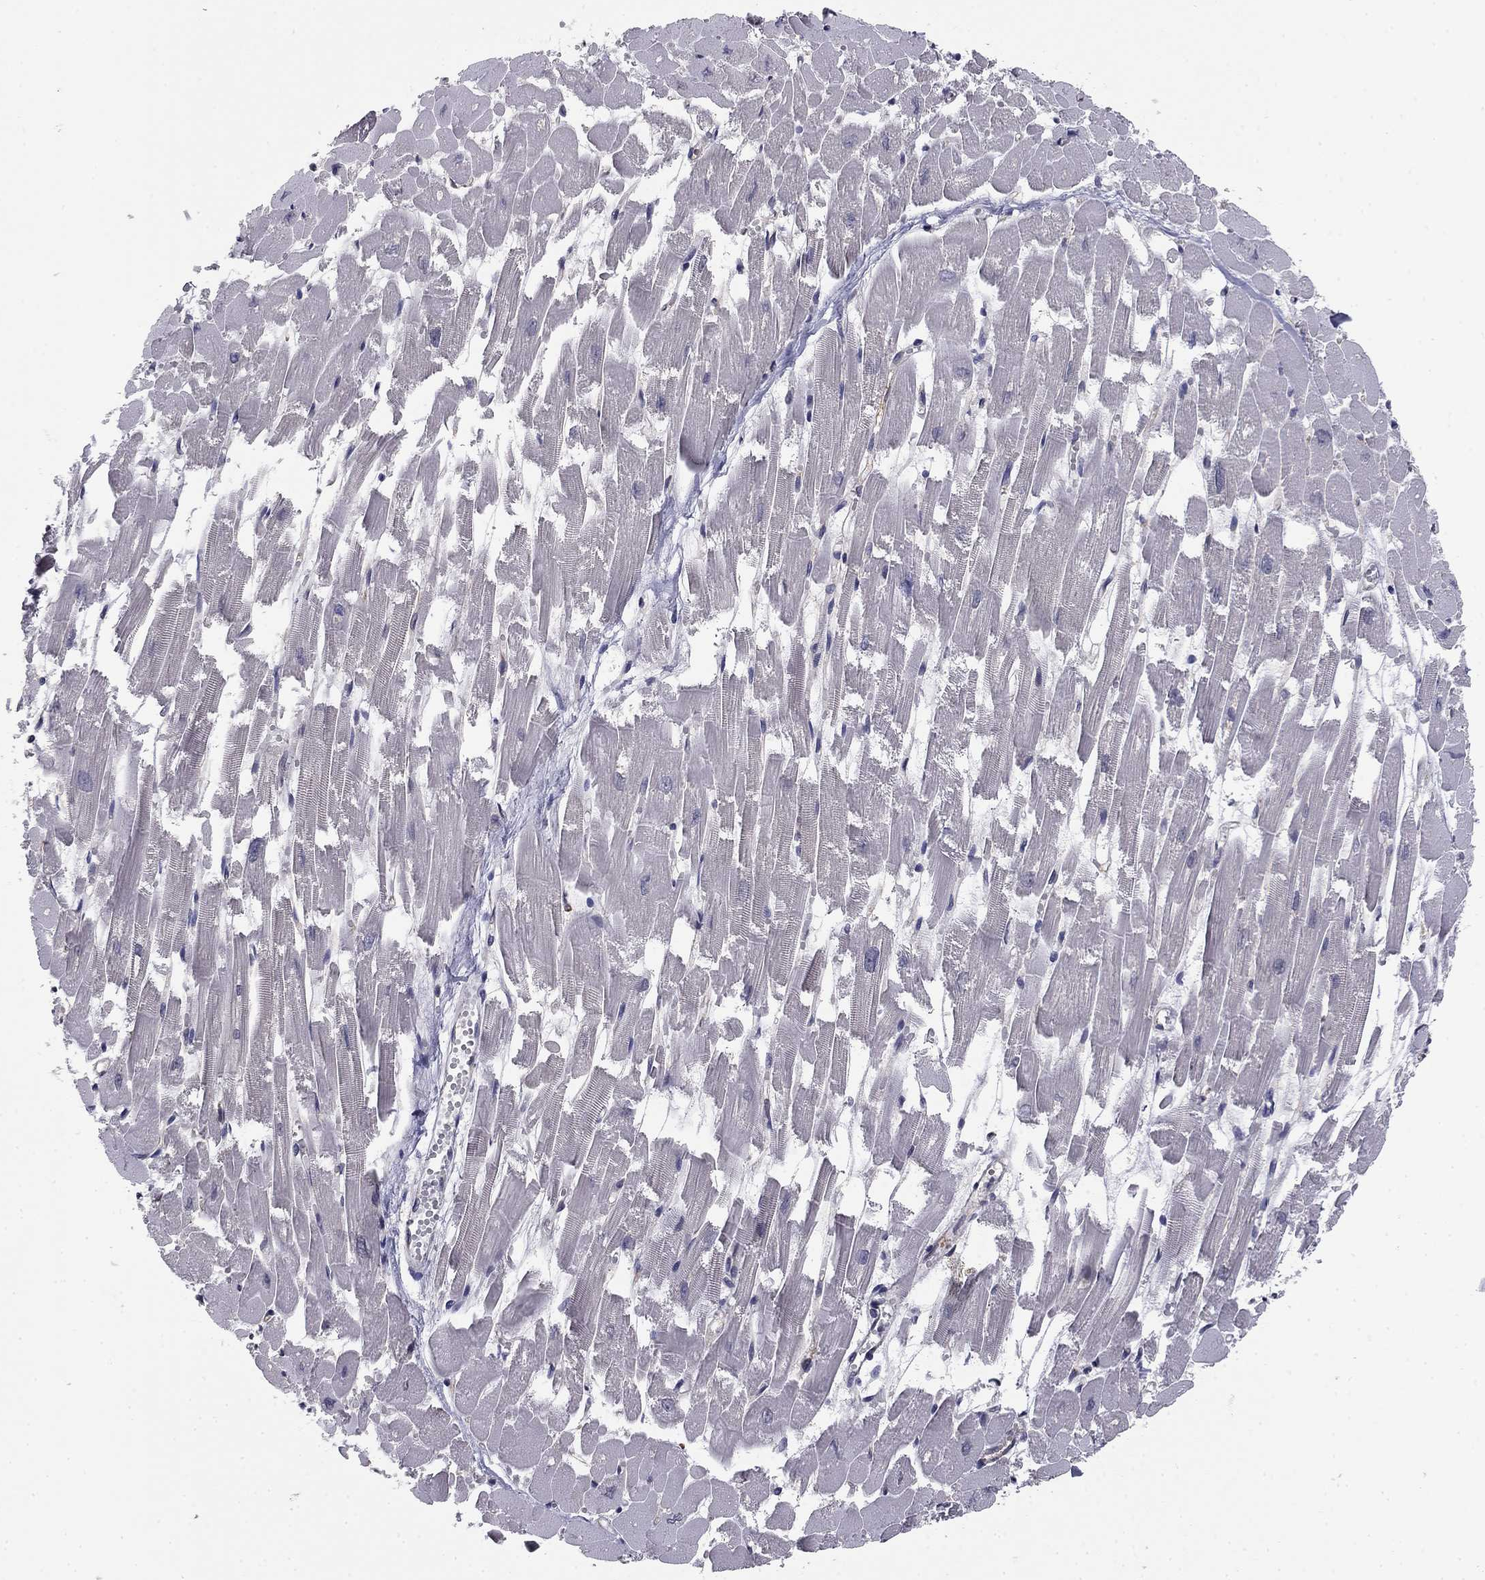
{"staining": {"intensity": "negative", "quantity": "none", "location": "none"}, "tissue": "heart muscle", "cell_type": "Cardiomyocytes", "image_type": "normal", "snomed": [{"axis": "morphology", "description": "Normal tissue, NOS"}, {"axis": "topography", "description": "Heart"}], "caption": "This micrograph is of unremarkable heart muscle stained with immunohistochemistry to label a protein in brown with the nuclei are counter-stained blue. There is no staining in cardiomyocytes.", "gene": "PLCB2", "patient": {"sex": "female", "age": 52}}